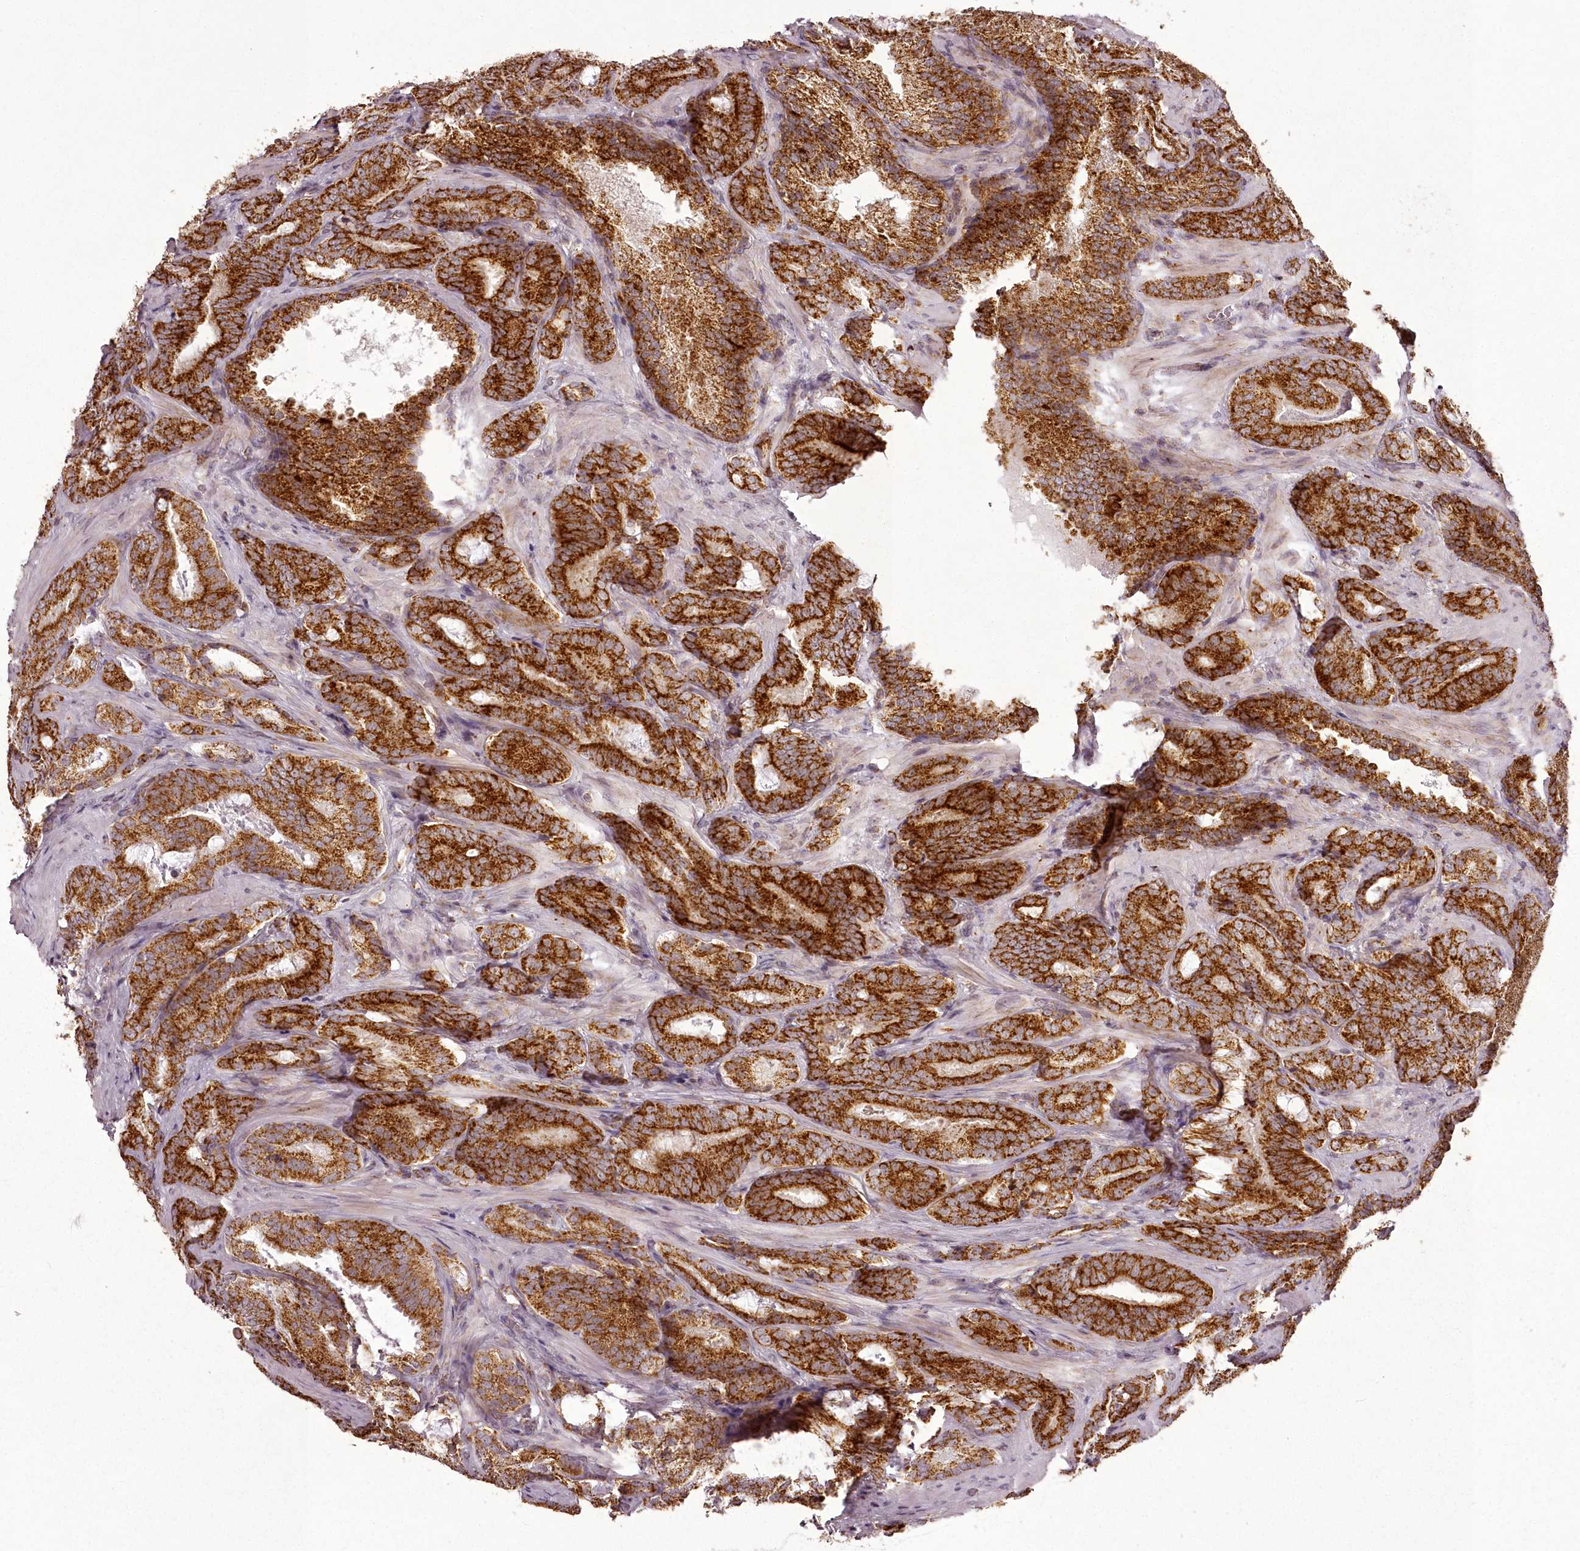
{"staining": {"intensity": "strong", "quantity": ">75%", "location": "cytoplasmic/membranous"}, "tissue": "prostate cancer", "cell_type": "Tumor cells", "image_type": "cancer", "snomed": [{"axis": "morphology", "description": "Adenocarcinoma, Low grade"}, {"axis": "topography", "description": "Prostate"}], "caption": "A micrograph of prostate cancer (low-grade adenocarcinoma) stained for a protein exhibits strong cytoplasmic/membranous brown staining in tumor cells.", "gene": "CHCHD2", "patient": {"sex": "male", "age": 60}}